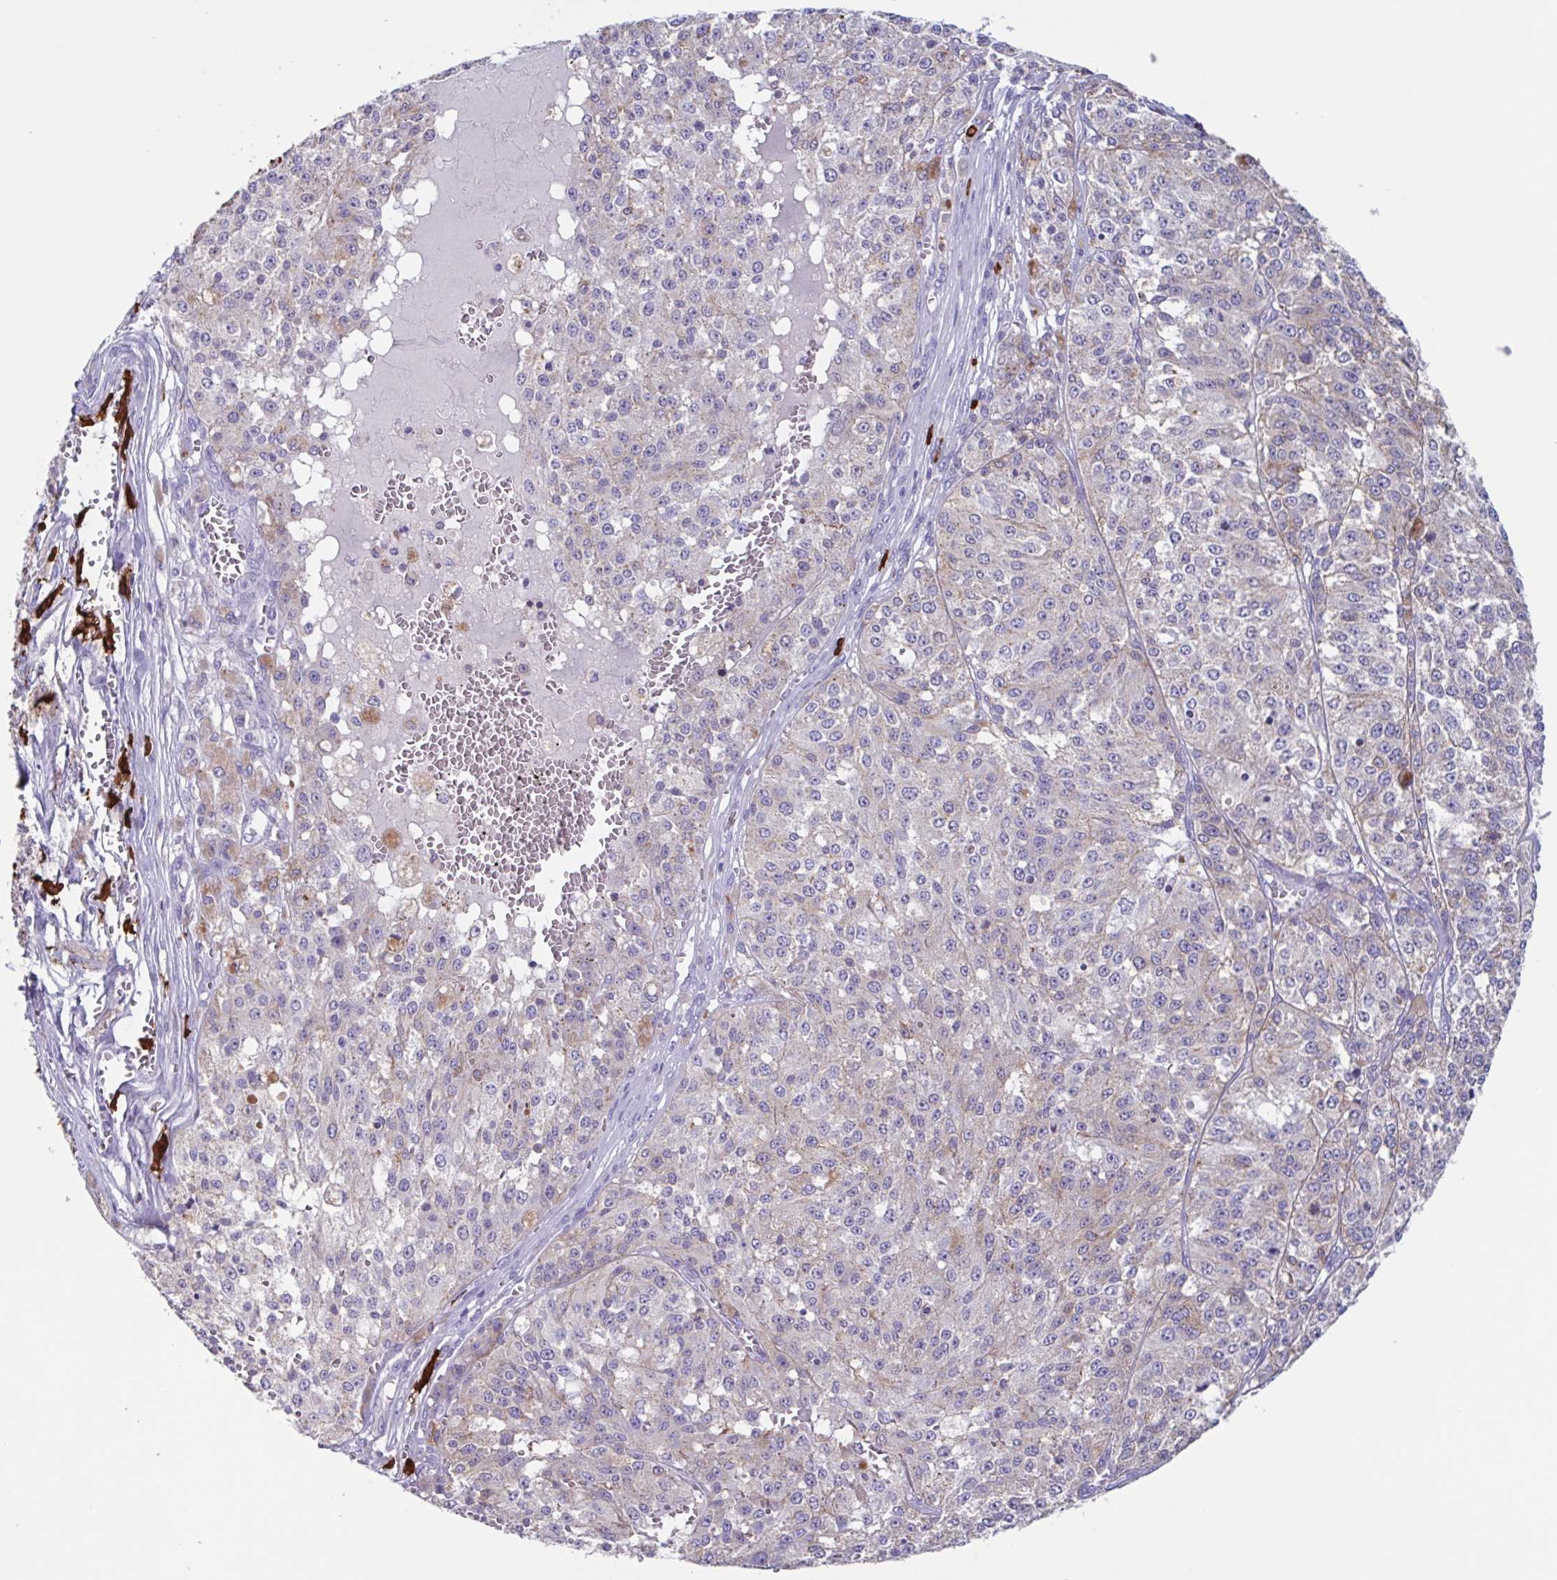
{"staining": {"intensity": "negative", "quantity": "none", "location": "none"}, "tissue": "melanoma", "cell_type": "Tumor cells", "image_type": "cancer", "snomed": [{"axis": "morphology", "description": "Malignant melanoma, Metastatic site"}, {"axis": "topography", "description": "Lymph node"}], "caption": "DAB immunohistochemical staining of melanoma shows no significant expression in tumor cells. (IHC, brightfield microscopy, high magnification).", "gene": "TPD52", "patient": {"sex": "female", "age": 64}}